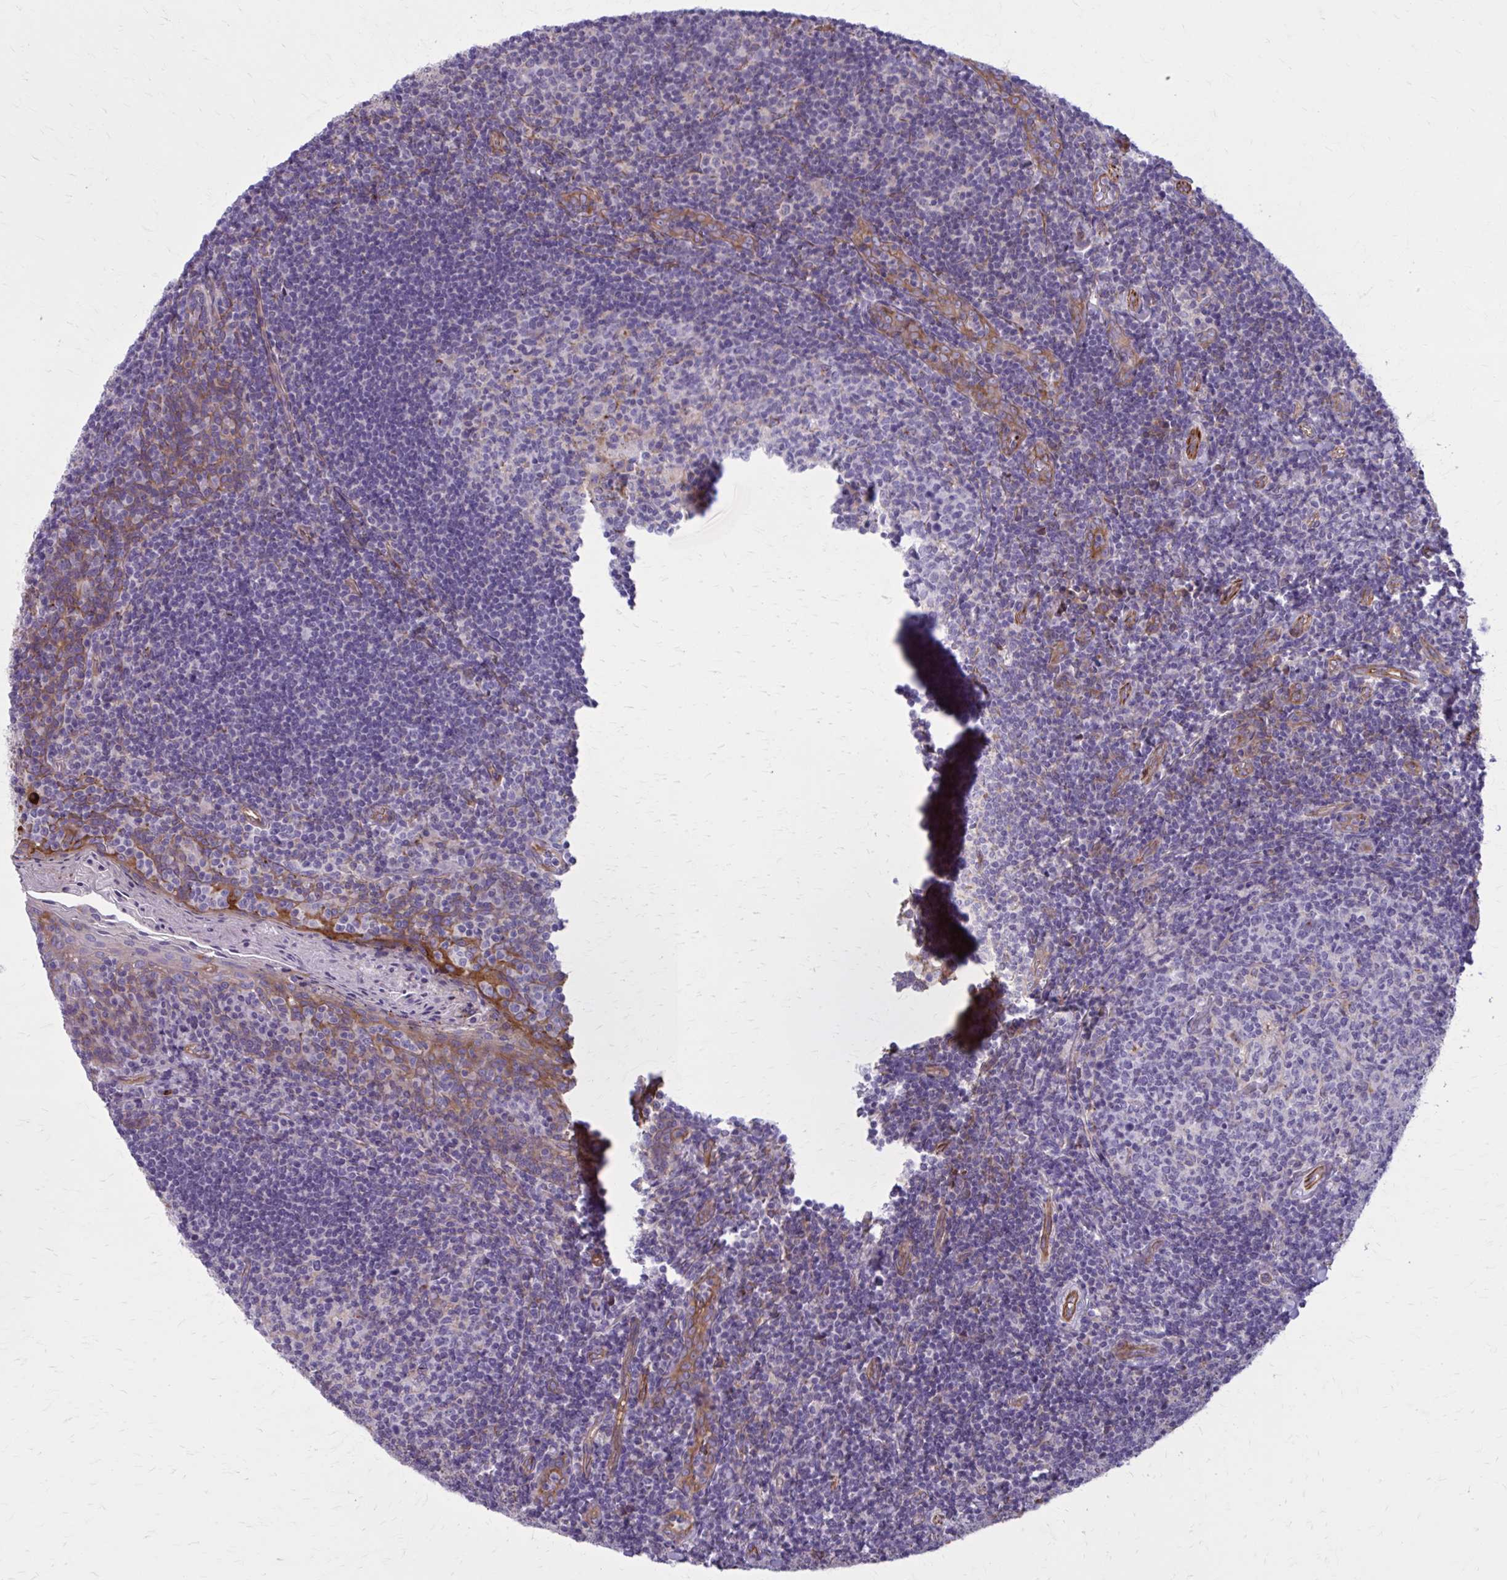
{"staining": {"intensity": "moderate", "quantity": "<25%", "location": "cytoplasmic/membranous"}, "tissue": "tonsil", "cell_type": "Germinal center cells", "image_type": "normal", "snomed": [{"axis": "morphology", "description": "Normal tissue, NOS"}, {"axis": "topography", "description": "Tonsil"}], "caption": "A micrograph of tonsil stained for a protein demonstrates moderate cytoplasmic/membranous brown staining in germinal center cells.", "gene": "ZDHHC7", "patient": {"sex": "female", "age": 10}}